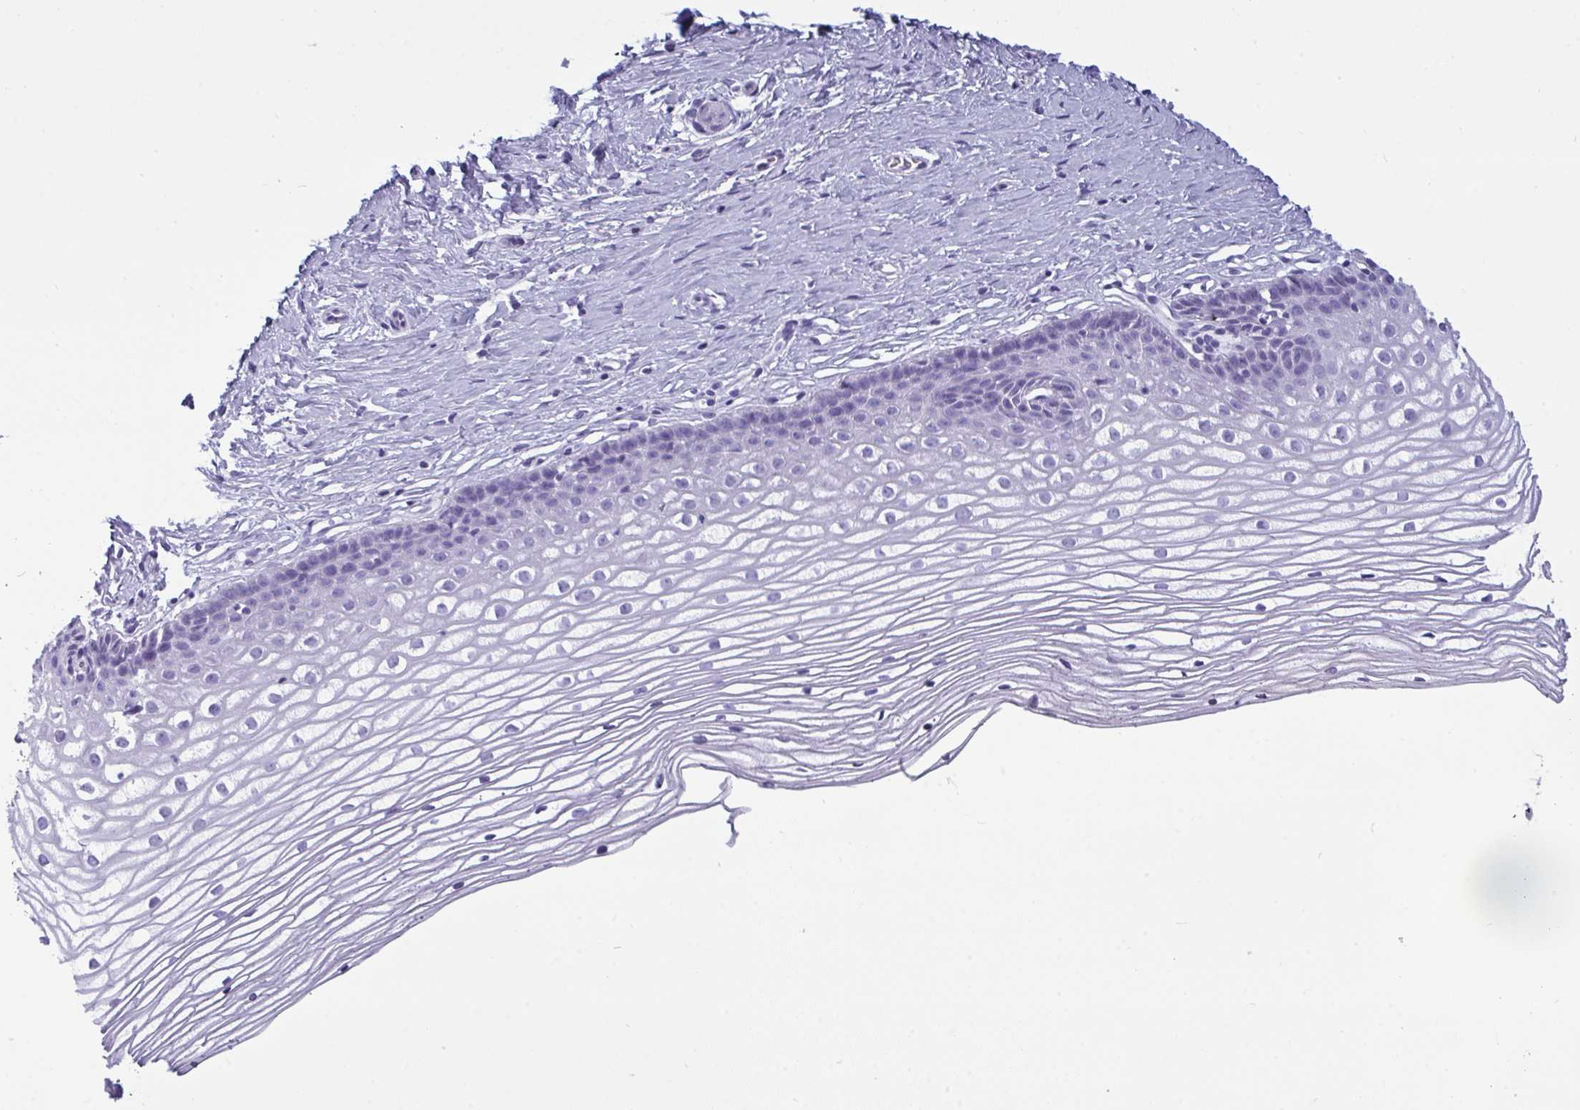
{"staining": {"intensity": "negative", "quantity": "none", "location": "none"}, "tissue": "cervix", "cell_type": "Squamous epithelial cells", "image_type": "normal", "snomed": [{"axis": "morphology", "description": "Normal tissue, NOS"}, {"axis": "topography", "description": "Cervix"}], "caption": "Histopathology image shows no protein expression in squamous epithelial cells of benign cervix.", "gene": "ARHGAP42", "patient": {"sex": "female", "age": 40}}